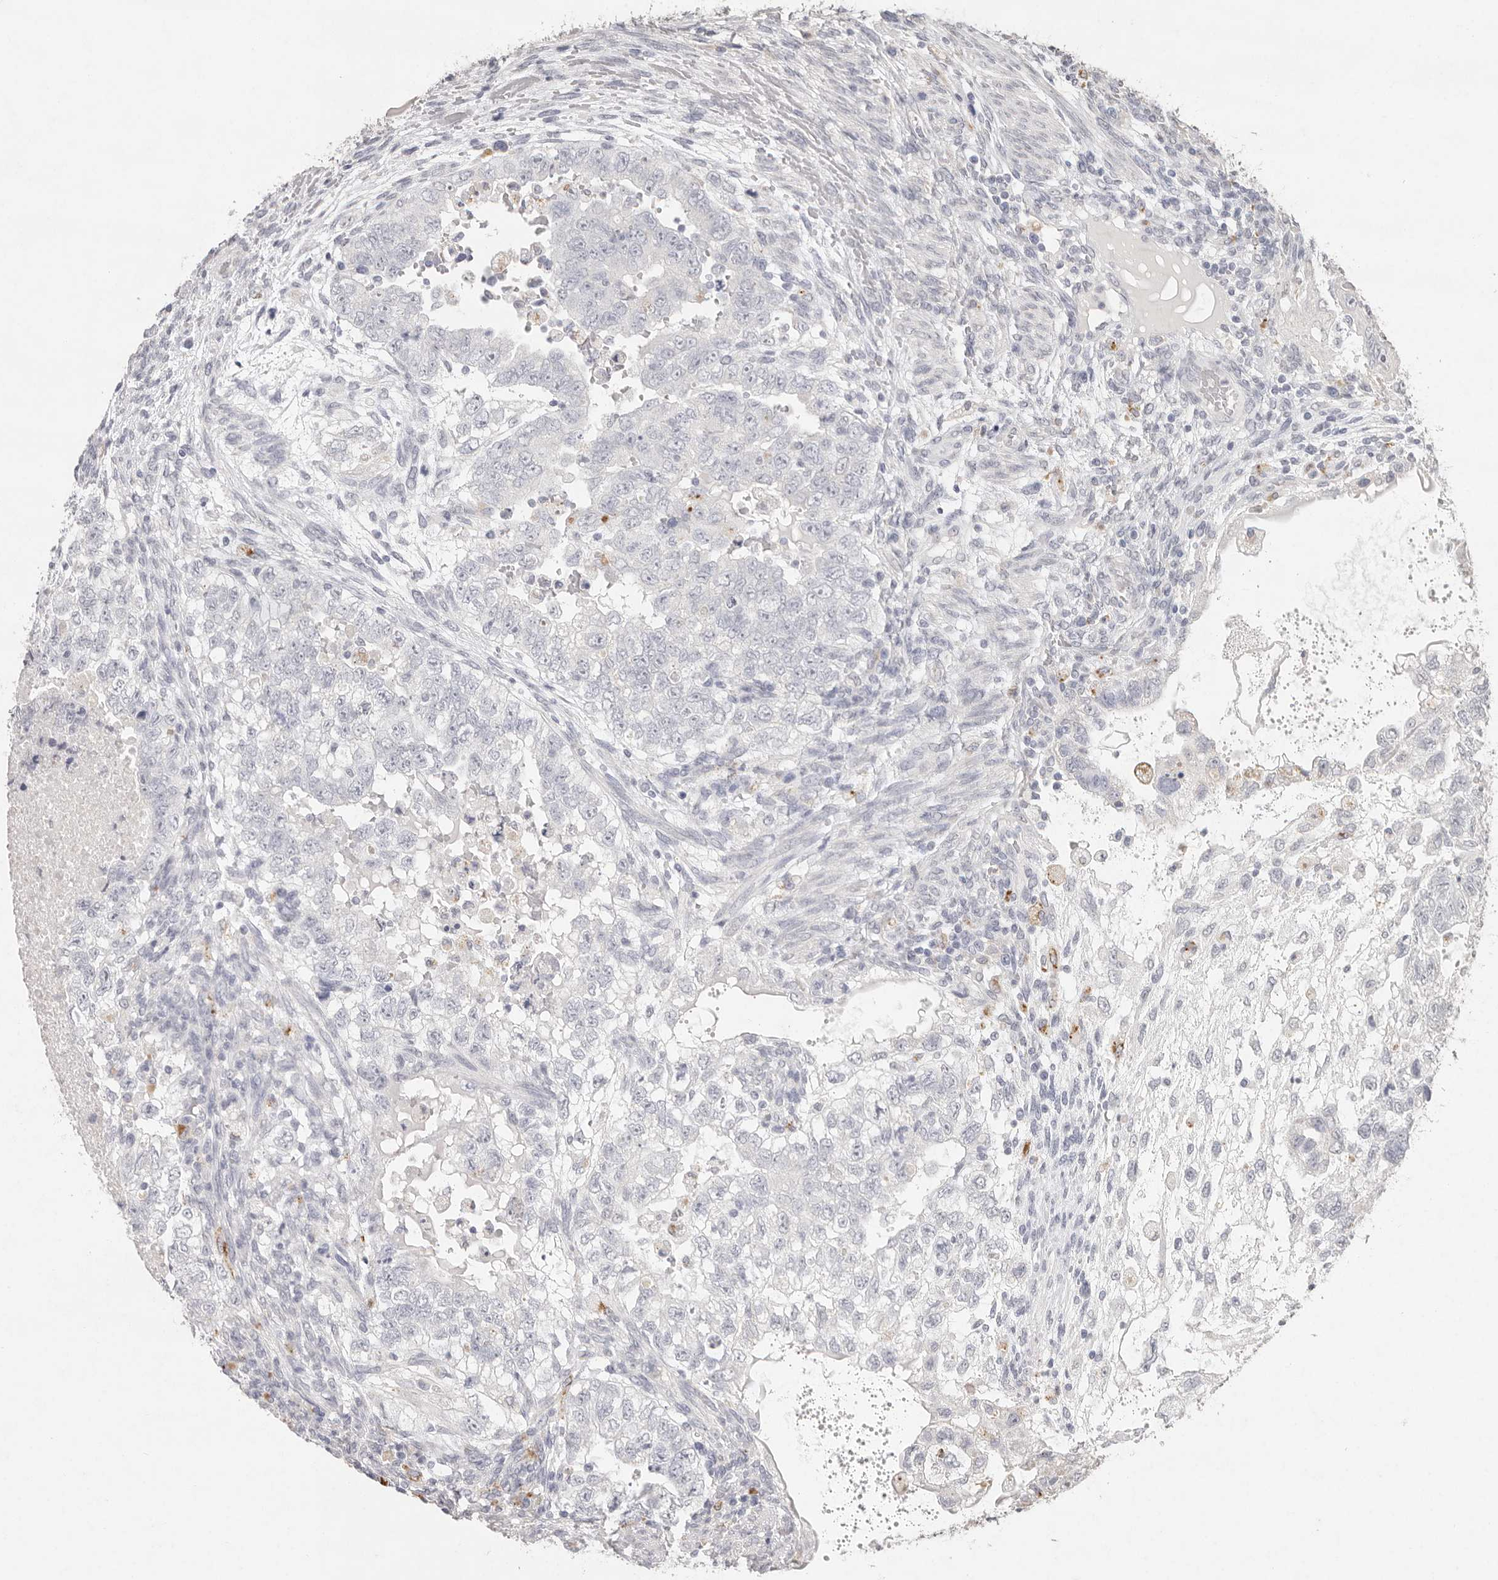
{"staining": {"intensity": "negative", "quantity": "none", "location": "none"}, "tissue": "testis cancer", "cell_type": "Tumor cells", "image_type": "cancer", "snomed": [{"axis": "morphology", "description": "Carcinoma, Embryonal, NOS"}, {"axis": "topography", "description": "Testis"}], "caption": "There is no significant staining in tumor cells of embryonal carcinoma (testis).", "gene": "FAM185A", "patient": {"sex": "male", "age": 37}}